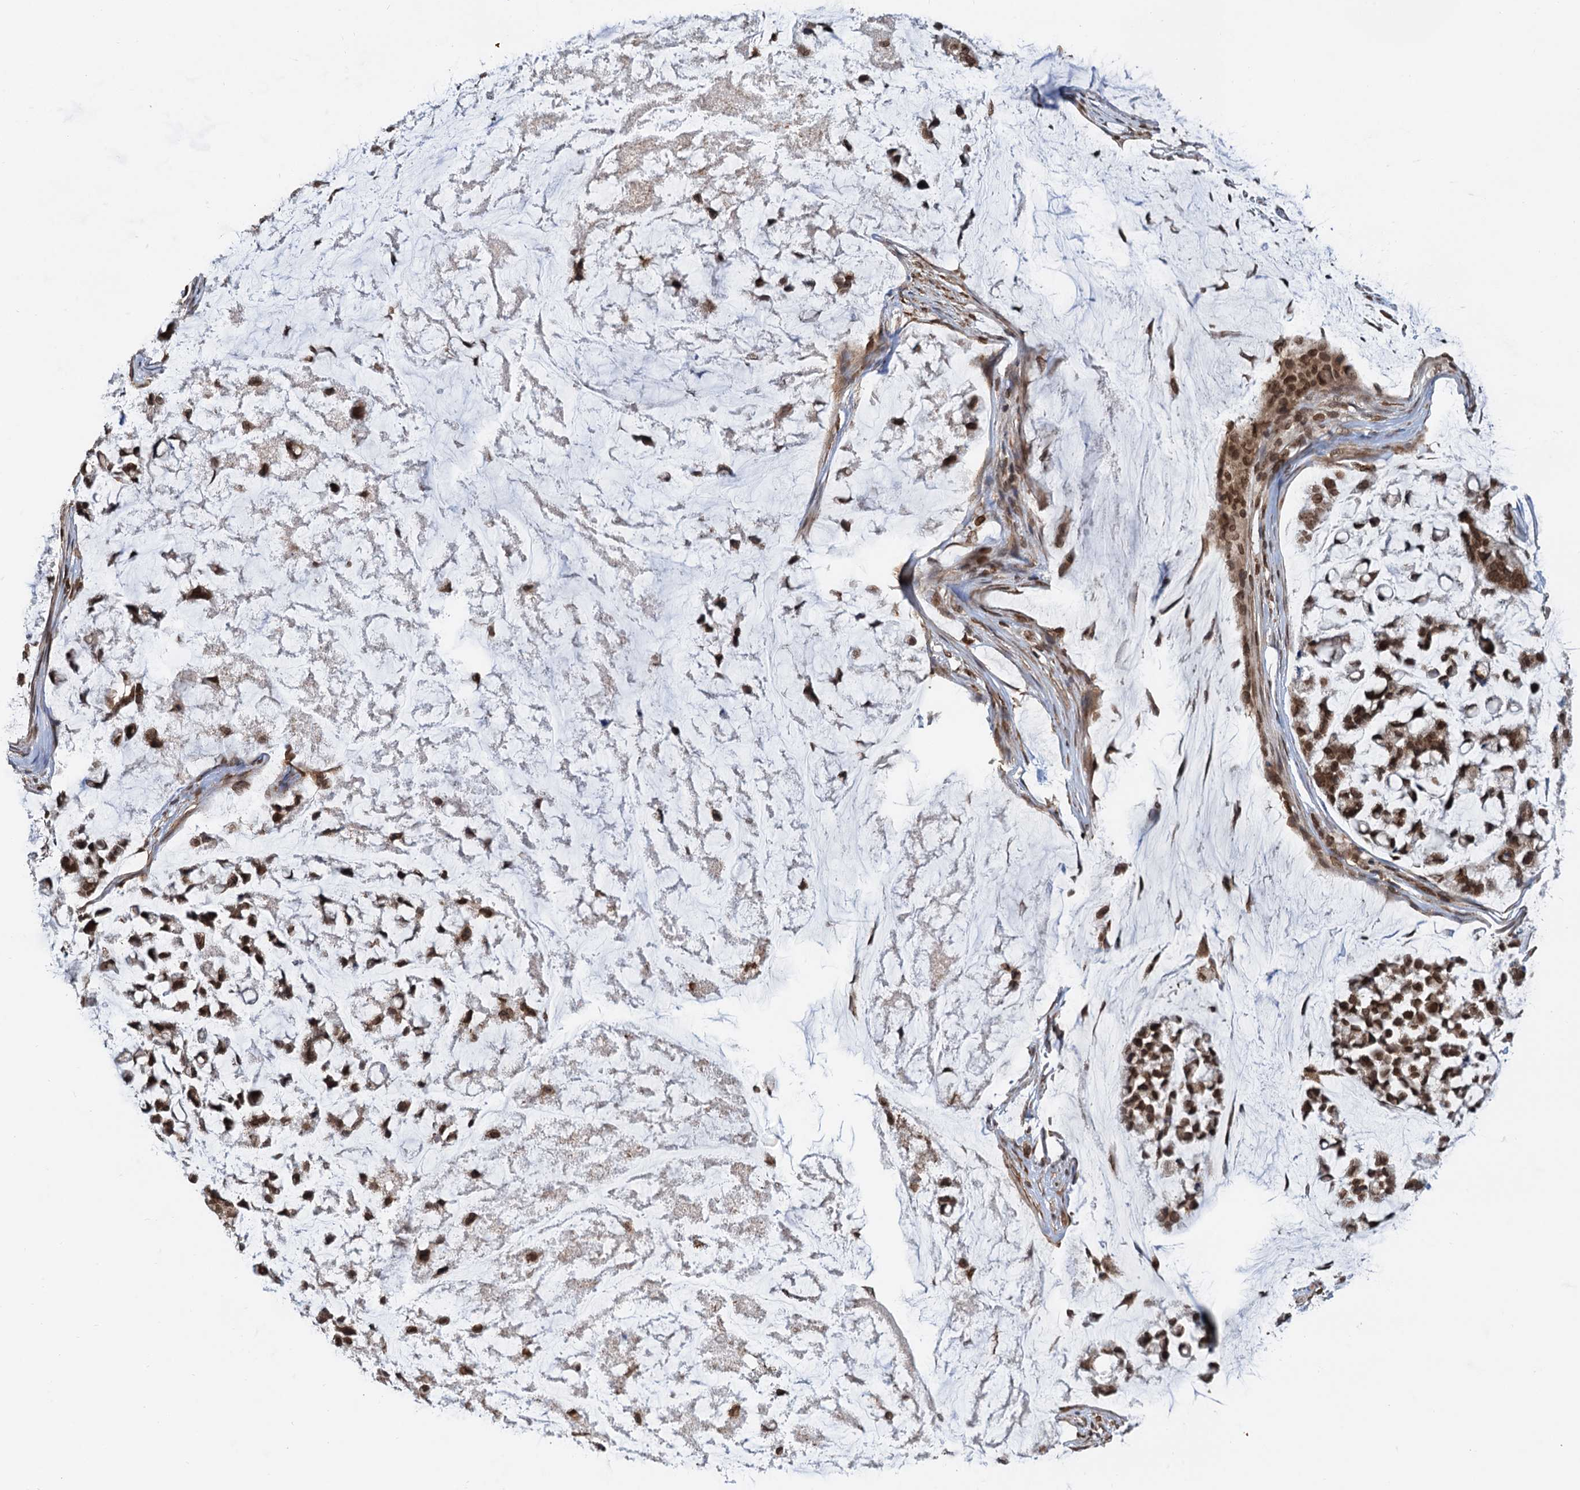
{"staining": {"intensity": "strong", "quantity": ">75%", "location": "nuclear"}, "tissue": "stomach cancer", "cell_type": "Tumor cells", "image_type": "cancer", "snomed": [{"axis": "morphology", "description": "Adenocarcinoma, NOS"}, {"axis": "topography", "description": "Stomach, lower"}], "caption": "Stomach cancer stained with a protein marker reveals strong staining in tumor cells.", "gene": "ZC3H13", "patient": {"sex": "male", "age": 67}}